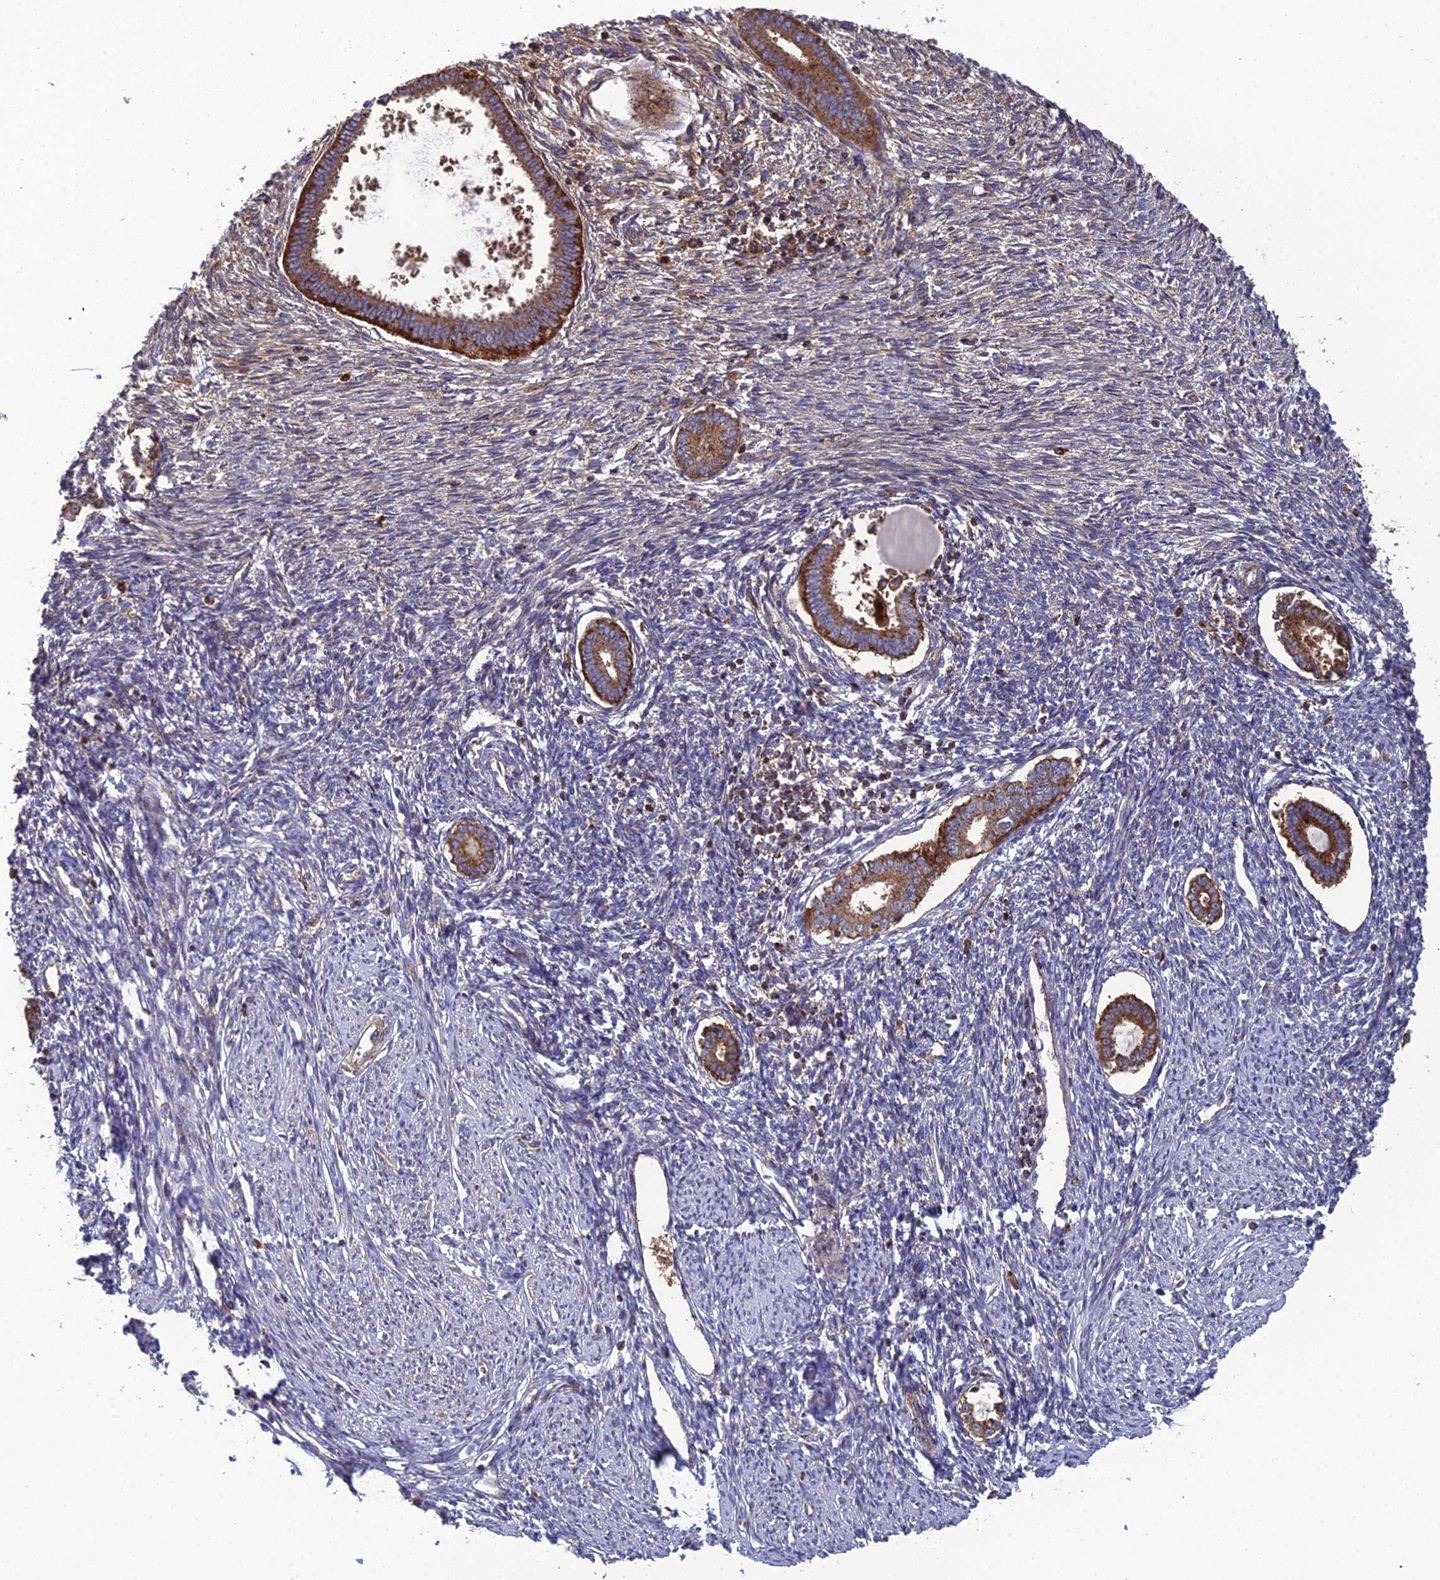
{"staining": {"intensity": "weak", "quantity": "<25%", "location": "cytoplasmic/membranous"}, "tissue": "endometrium", "cell_type": "Cells in endometrial stroma", "image_type": "normal", "snomed": [{"axis": "morphology", "description": "Normal tissue, NOS"}, {"axis": "topography", "description": "Endometrium"}], "caption": "DAB (3,3'-diaminobenzidine) immunohistochemical staining of normal endometrium shows no significant positivity in cells in endometrial stroma.", "gene": "LNPEP", "patient": {"sex": "female", "age": 56}}